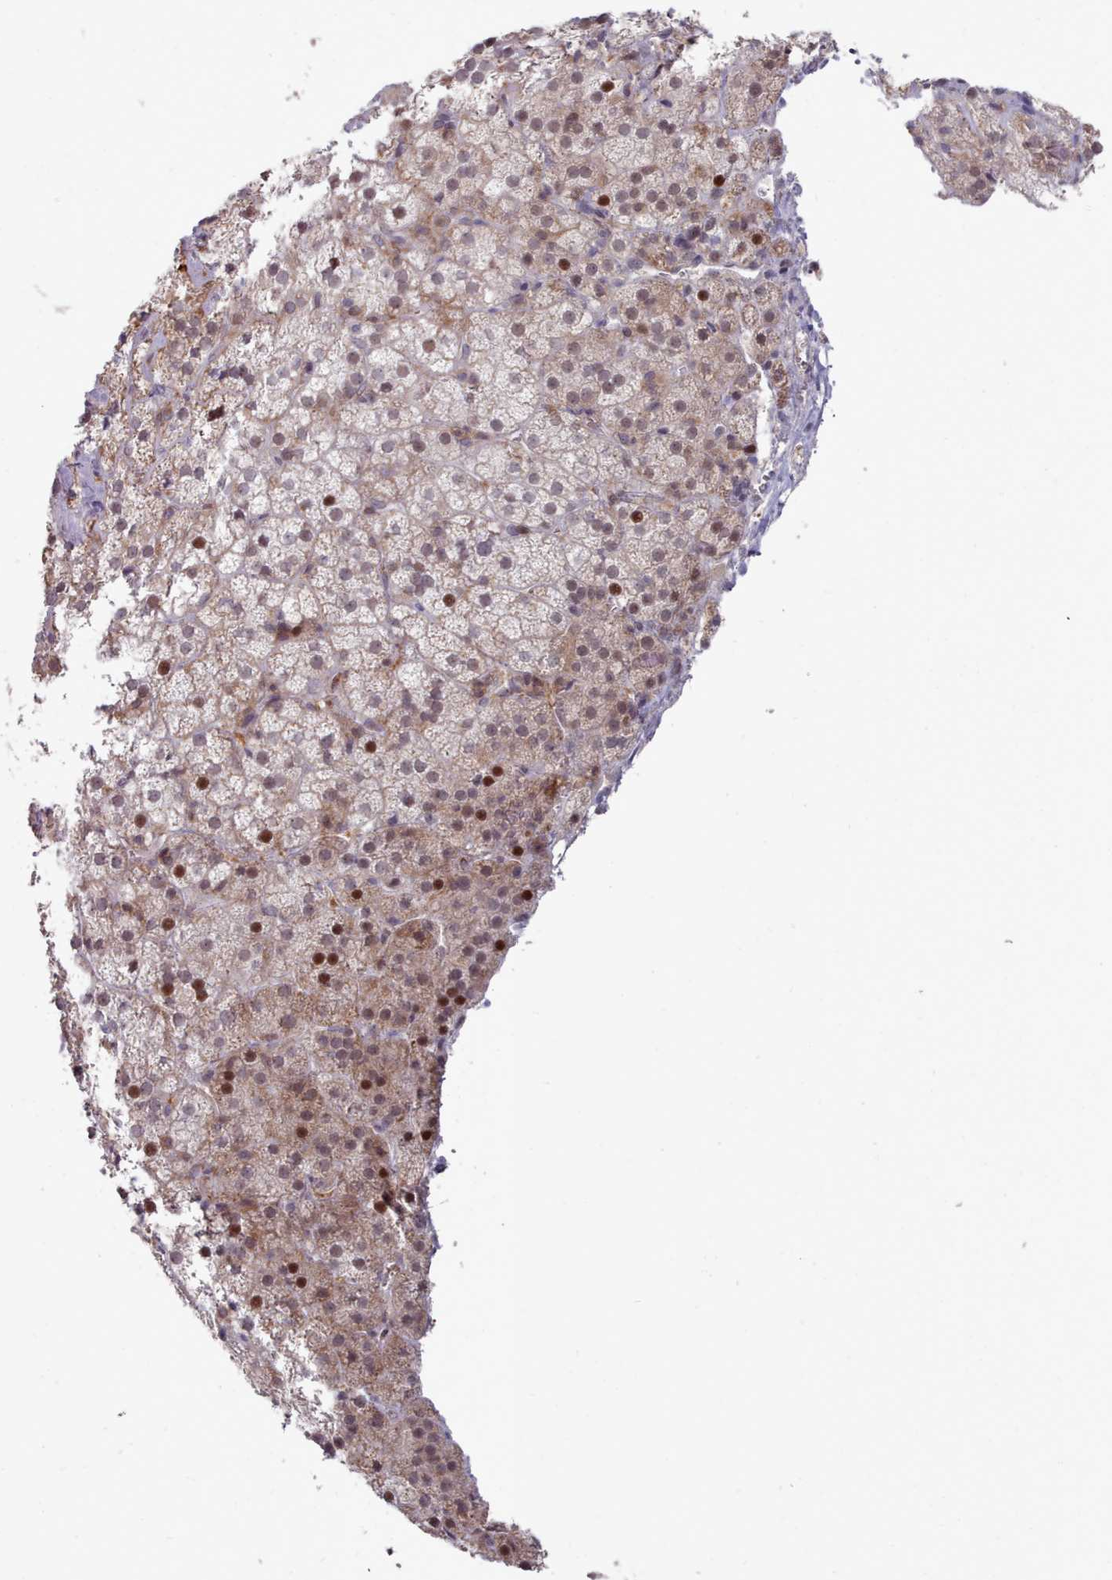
{"staining": {"intensity": "strong", "quantity": "<25%", "location": "cytoplasmic/membranous,nuclear"}, "tissue": "adrenal gland", "cell_type": "Glandular cells", "image_type": "normal", "snomed": [{"axis": "morphology", "description": "Normal tissue, NOS"}, {"axis": "topography", "description": "Adrenal gland"}], "caption": "DAB immunohistochemical staining of benign human adrenal gland demonstrates strong cytoplasmic/membranous,nuclear protein expression in about <25% of glandular cells. (brown staining indicates protein expression, while blue staining denotes nuclei).", "gene": "GINS1", "patient": {"sex": "female", "age": 70}}